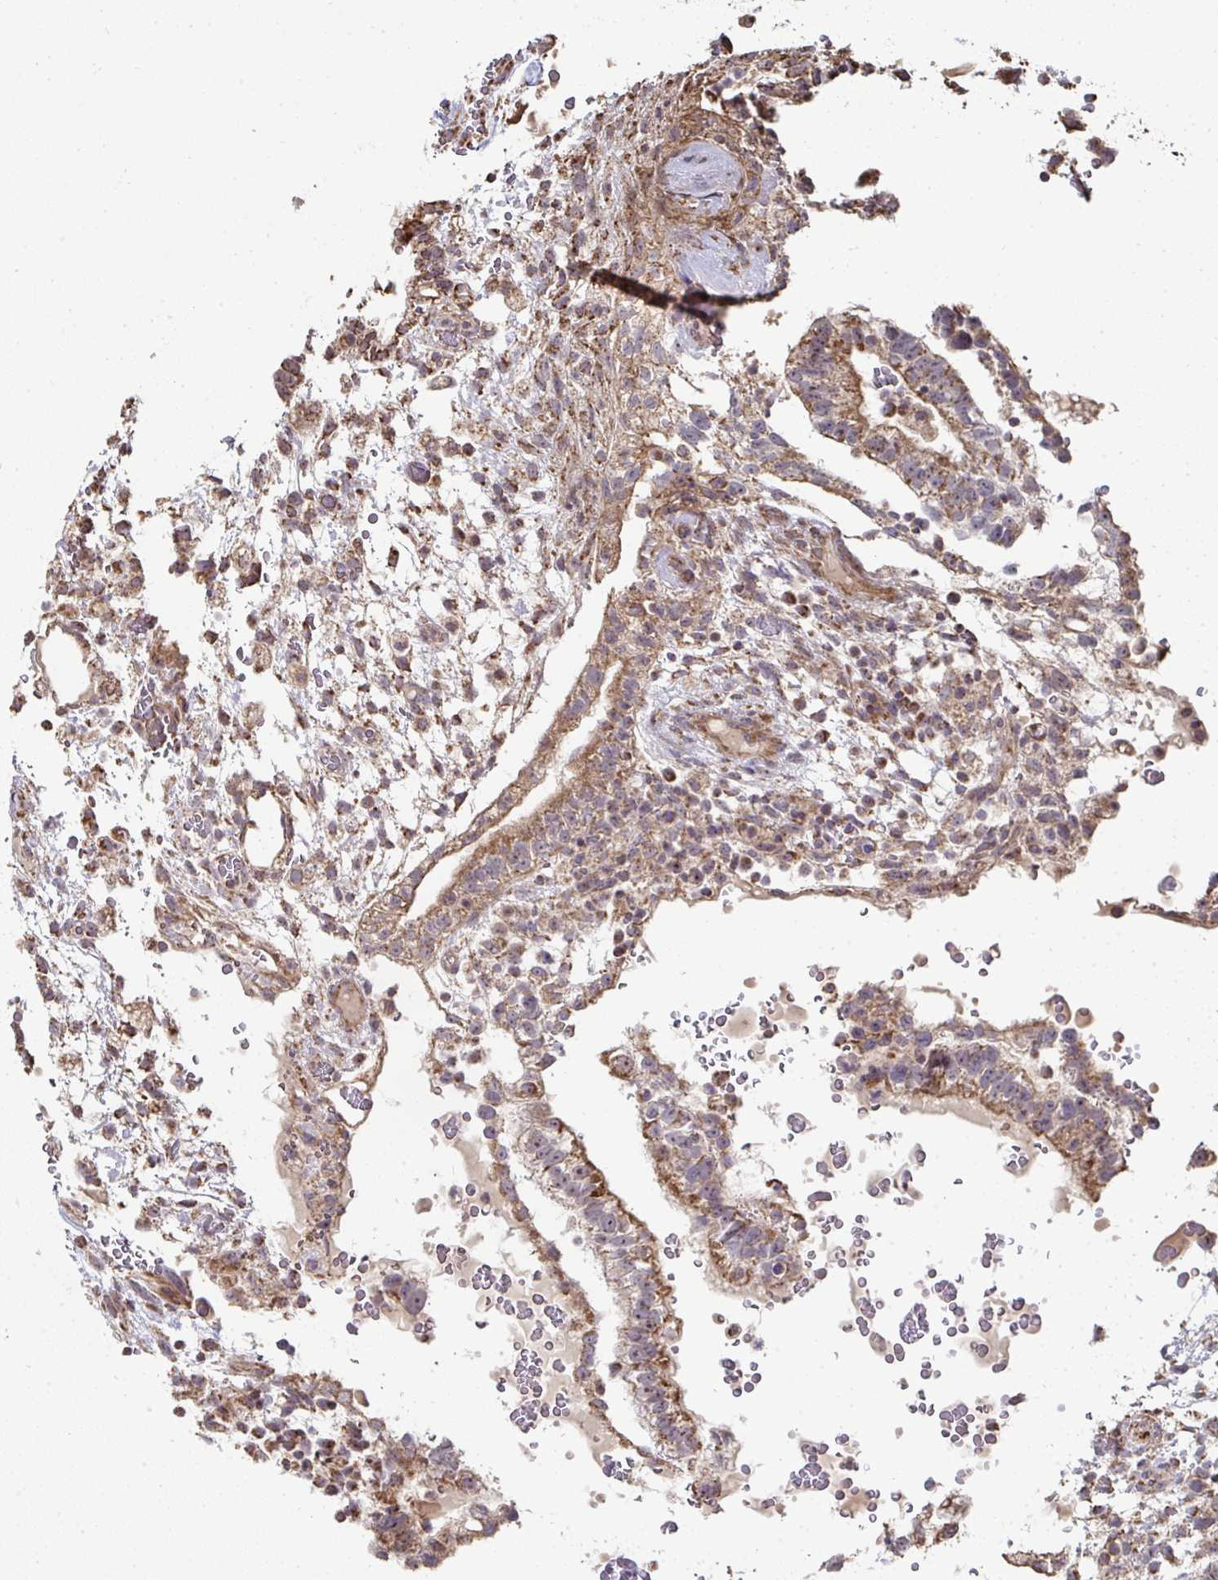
{"staining": {"intensity": "moderate", "quantity": ">75%", "location": "cytoplasmic/membranous"}, "tissue": "testis cancer", "cell_type": "Tumor cells", "image_type": "cancer", "snomed": [{"axis": "morphology", "description": "Carcinoma, Embryonal, NOS"}, {"axis": "topography", "description": "Testis"}], "caption": "Testis embryonal carcinoma tissue shows moderate cytoplasmic/membranous expression in about >75% of tumor cells", "gene": "AGTPBP1", "patient": {"sex": "male", "age": 32}}